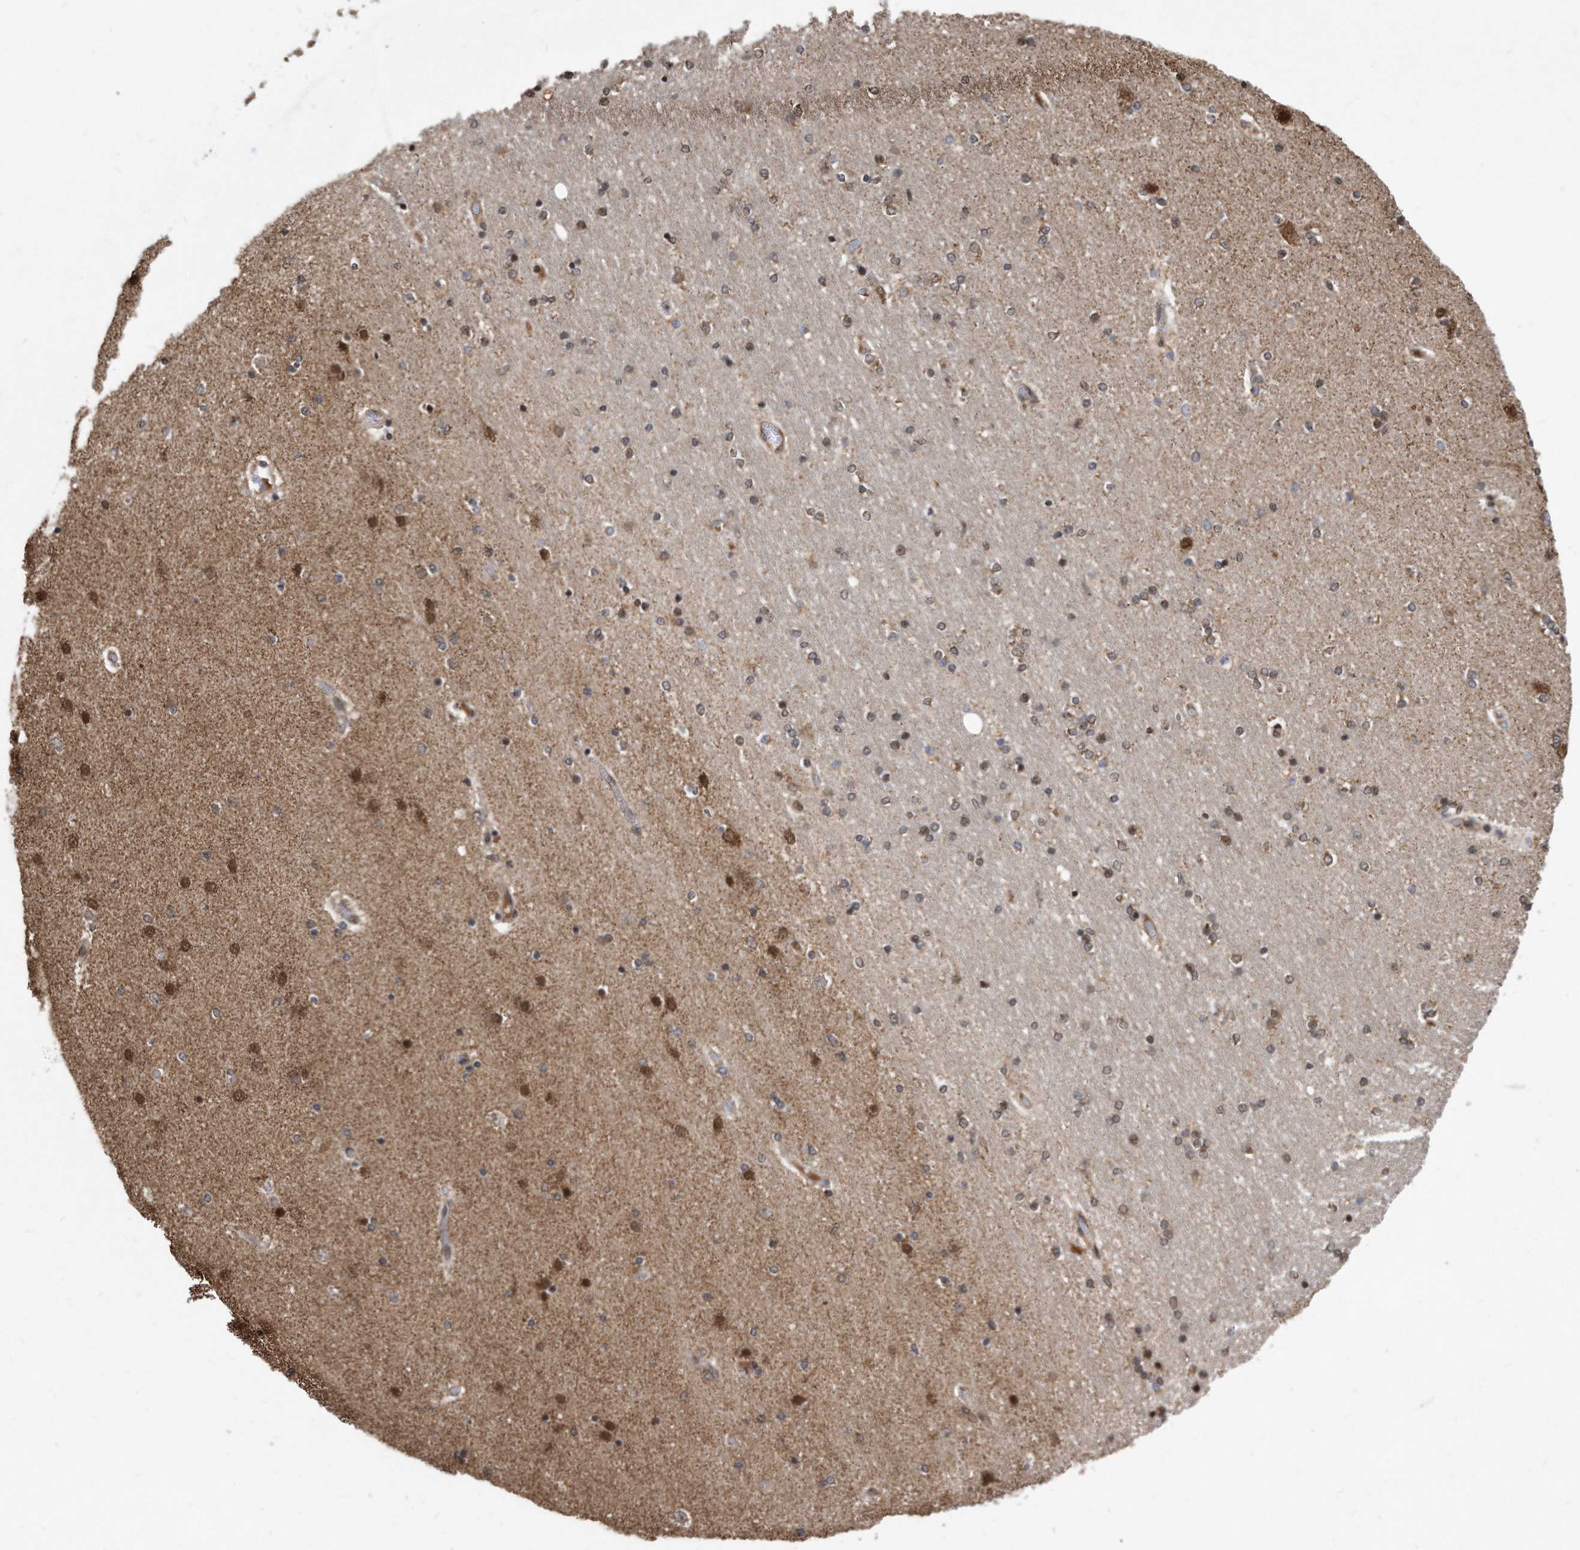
{"staining": {"intensity": "weak", "quantity": "25%-75%", "location": "cytoplasmic/membranous,nuclear"}, "tissue": "hippocampus", "cell_type": "Glial cells", "image_type": "normal", "snomed": [{"axis": "morphology", "description": "Normal tissue, NOS"}, {"axis": "topography", "description": "Hippocampus"}], "caption": "A high-resolution histopathology image shows immunohistochemistry (IHC) staining of unremarkable hippocampus, which reveals weak cytoplasmic/membranous,nuclear expression in approximately 25%-75% of glial cells. The staining was performed using DAB to visualize the protein expression in brown, while the nuclei were stained in blue with hematoxylin (Magnification: 20x).", "gene": "DUSP22", "patient": {"sex": "female", "age": 54}}